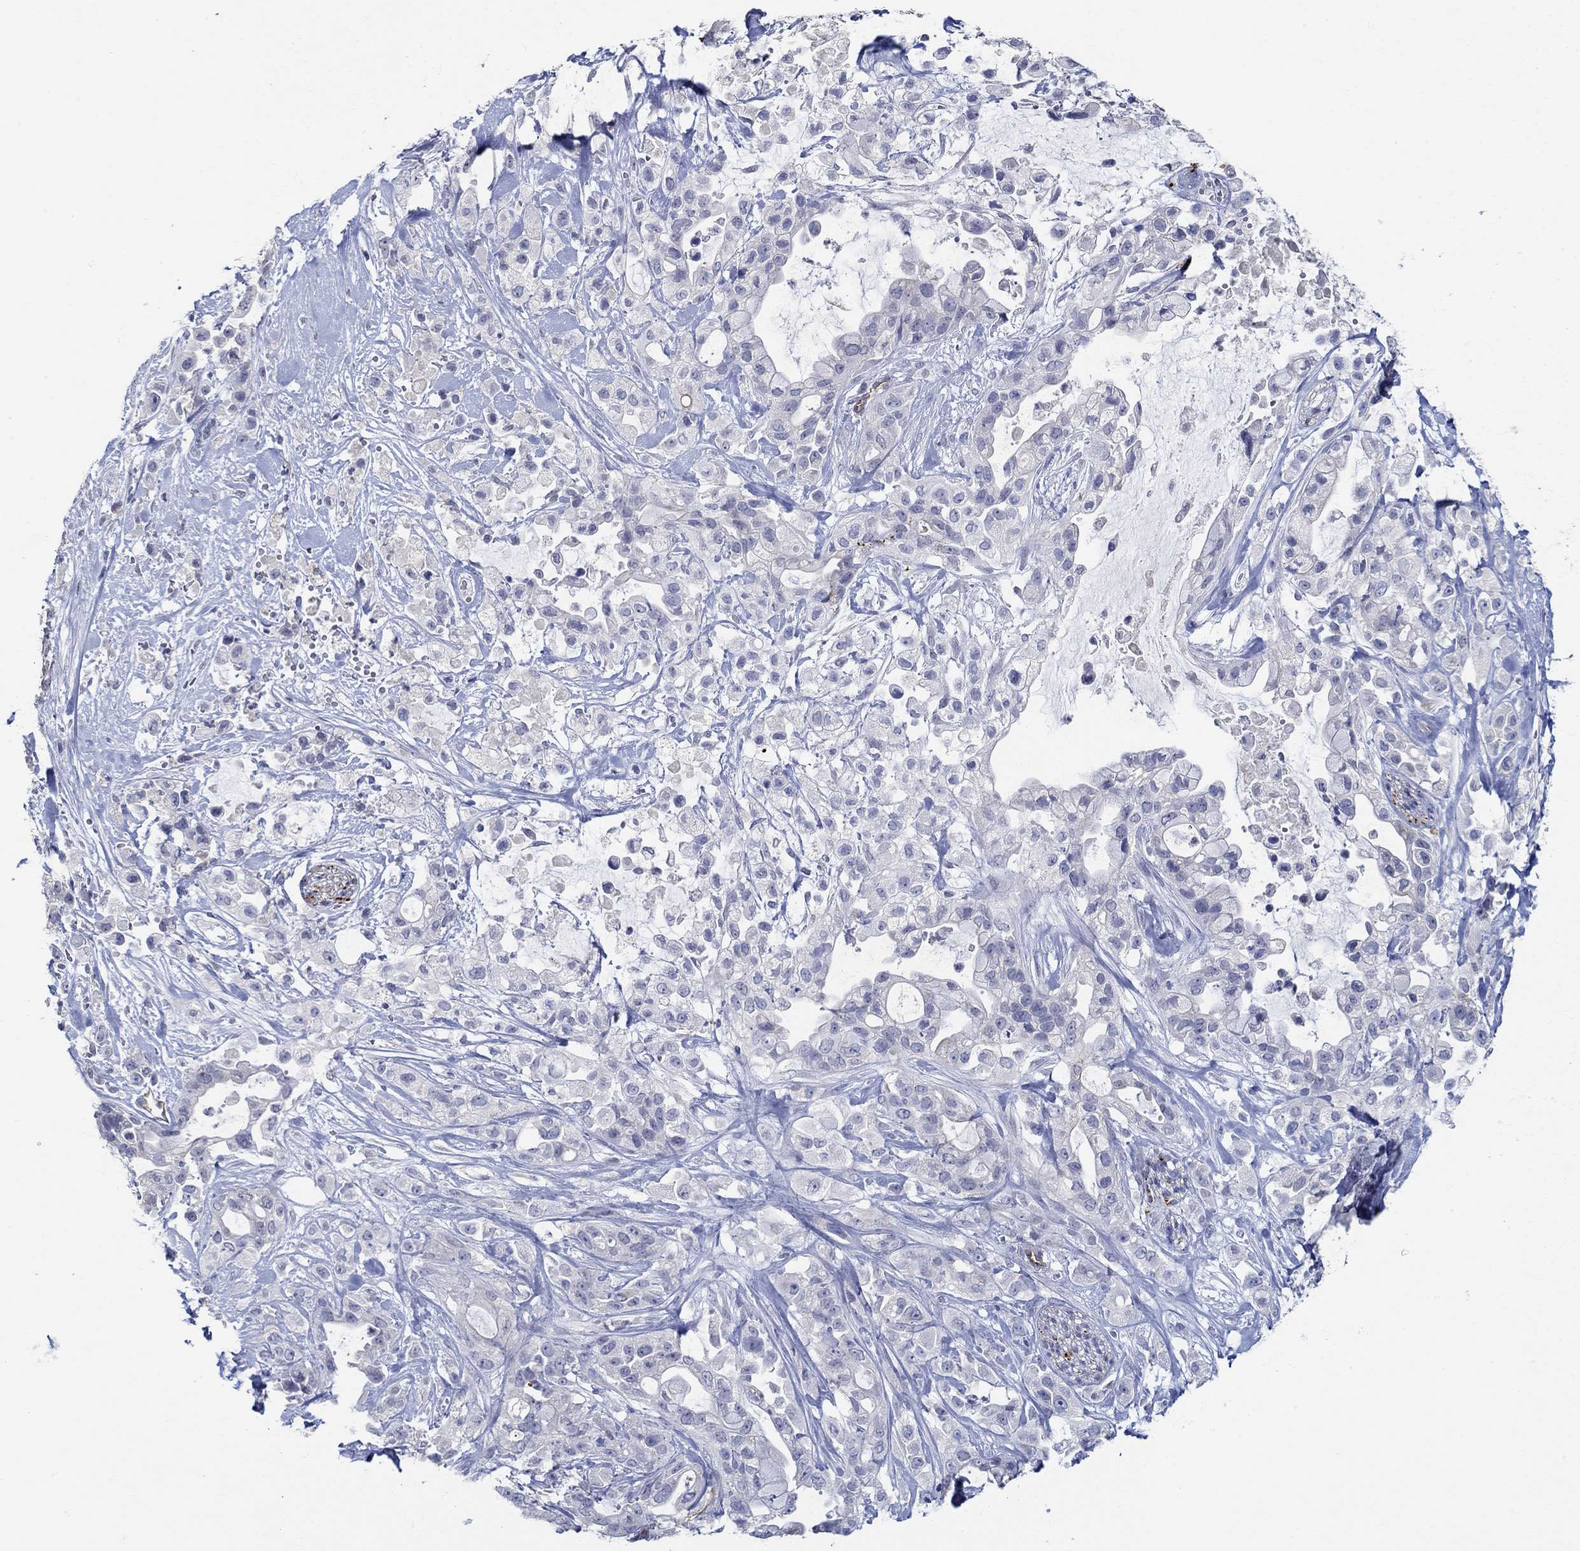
{"staining": {"intensity": "negative", "quantity": "none", "location": "none"}, "tissue": "pancreatic cancer", "cell_type": "Tumor cells", "image_type": "cancer", "snomed": [{"axis": "morphology", "description": "Adenocarcinoma, NOS"}, {"axis": "topography", "description": "Pancreas"}], "caption": "Micrograph shows no protein expression in tumor cells of pancreatic cancer tissue. (DAB immunohistochemistry (IHC) with hematoxylin counter stain).", "gene": "GJA5", "patient": {"sex": "male", "age": 44}}